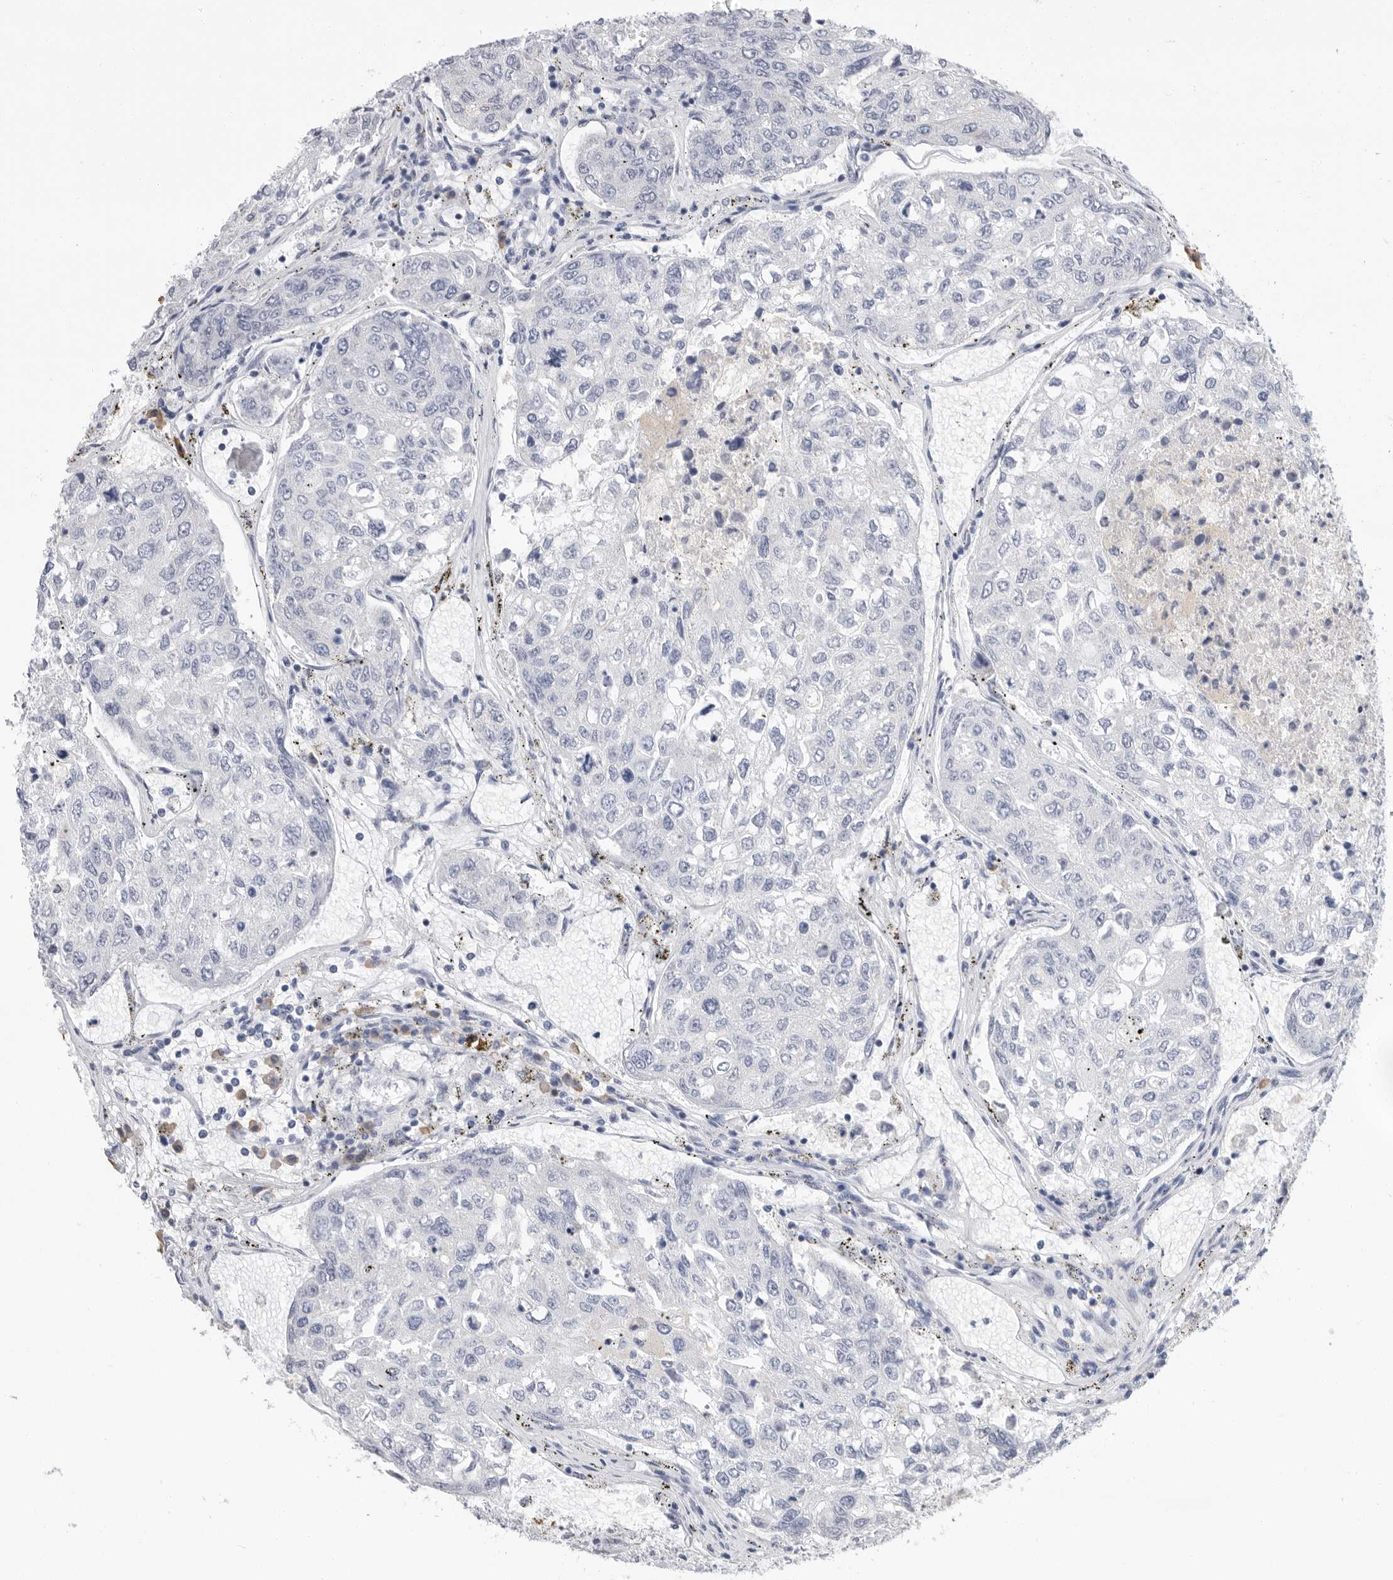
{"staining": {"intensity": "negative", "quantity": "none", "location": "none"}, "tissue": "urothelial cancer", "cell_type": "Tumor cells", "image_type": "cancer", "snomed": [{"axis": "morphology", "description": "Urothelial carcinoma, High grade"}, {"axis": "topography", "description": "Lymph node"}, {"axis": "topography", "description": "Urinary bladder"}], "caption": "Tumor cells show no significant protein staining in high-grade urothelial carcinoma.", "gene": "ARHGEF10", "patient": {"sex": "male", "age": 51}}